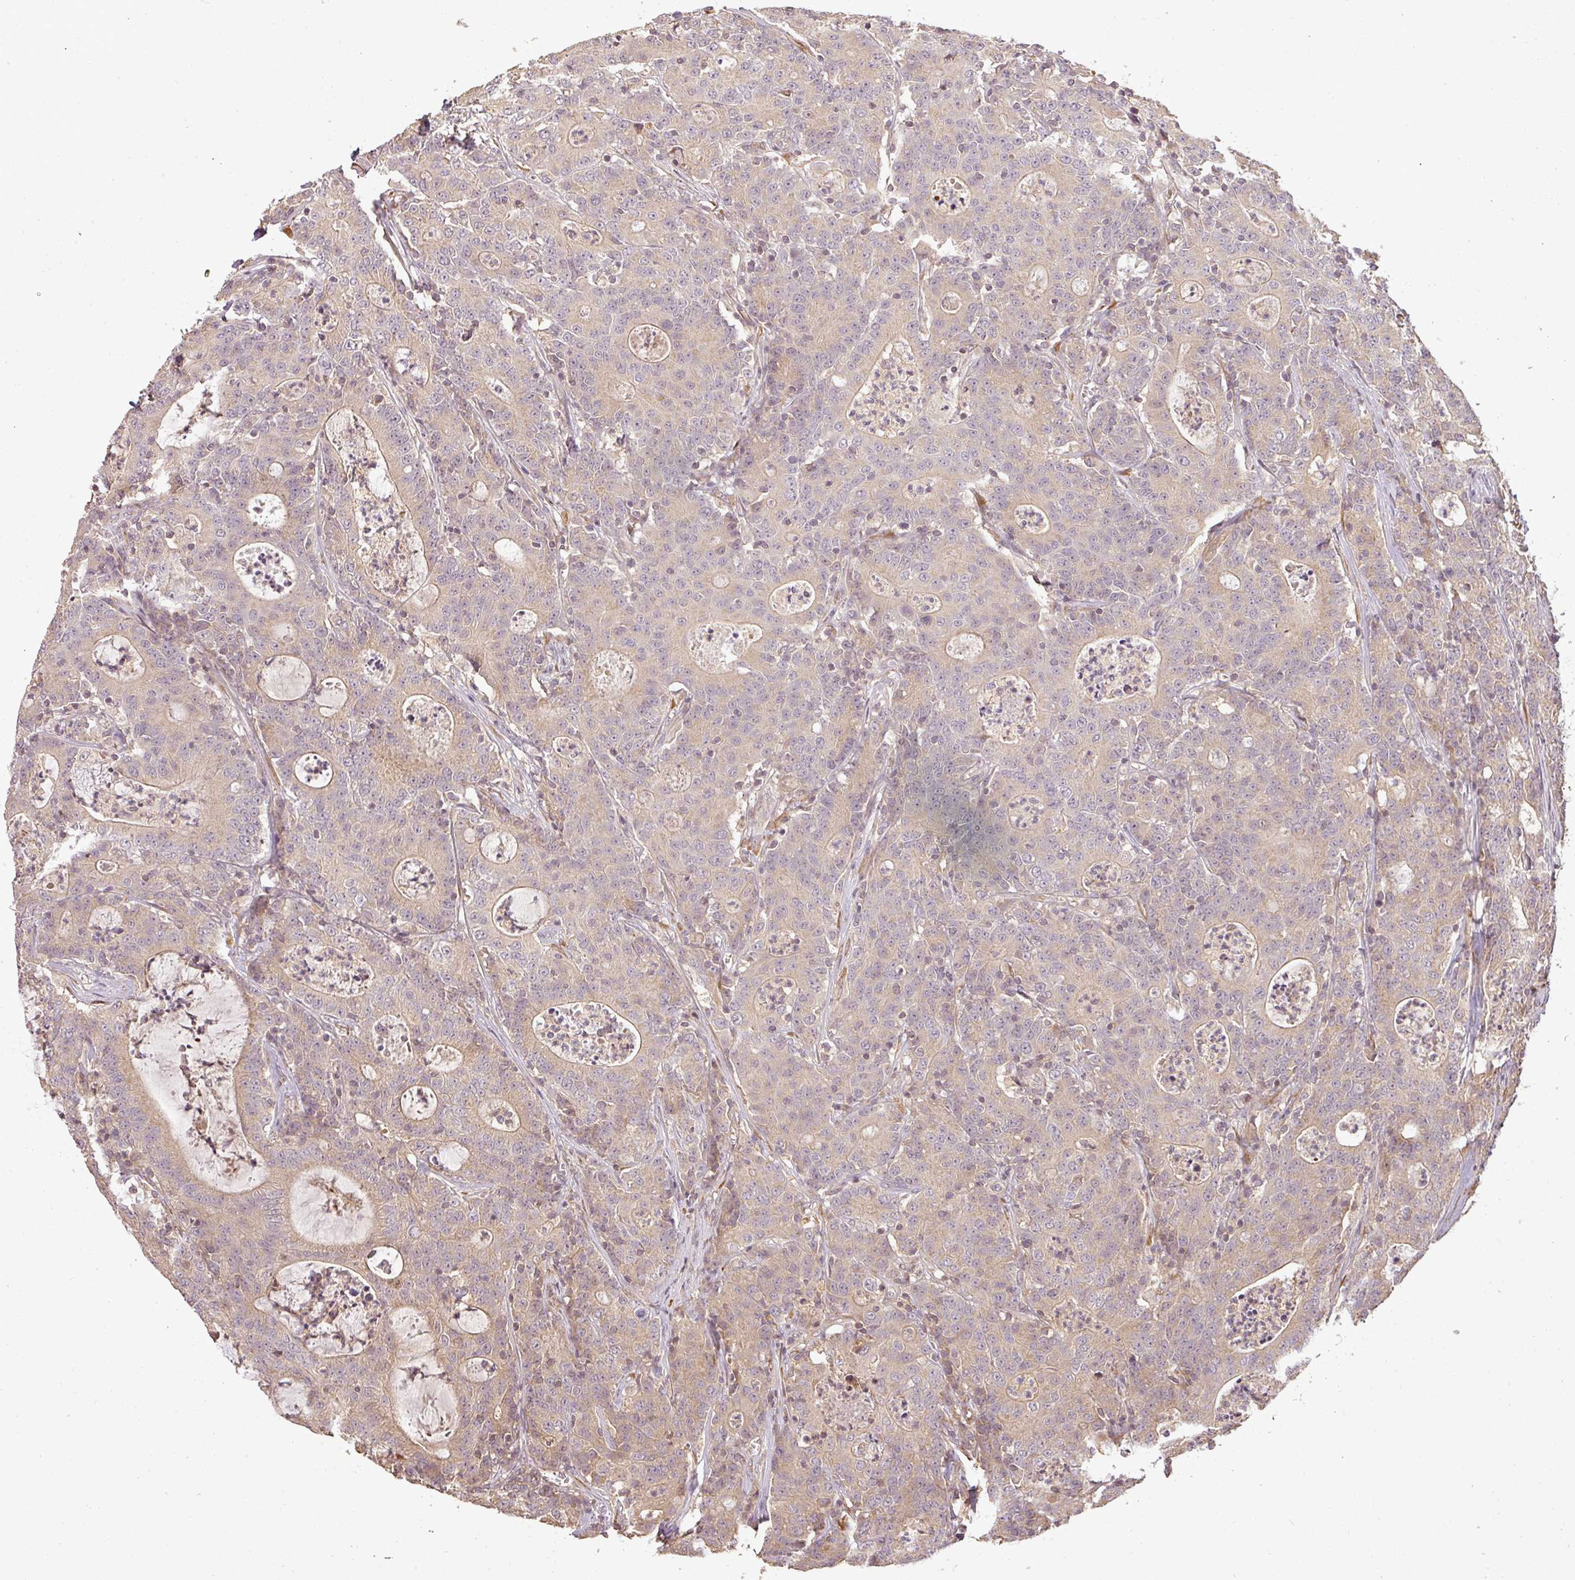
{"staining": {"intensity": "weak", "quantity": ">75%", "location": "cytoplasmic/membranous"}, "tissue": "colorectal cancer", "cell_type": "Tumor cells", "image_type": "cancer", "snomed": [{"axis": "morphology", "description": "Adenocarcinoma, NOS"}, {"axis": "topography", "description": "Colon"}], "caption": "Tumor cells reveal low levels of weak cytoplasmic/membranous expression in about >75% of cells in human colorectal cancer (adenocarcinoma).", "gene": "FAIM", "patient": {"sex": "male", "age": 83}}